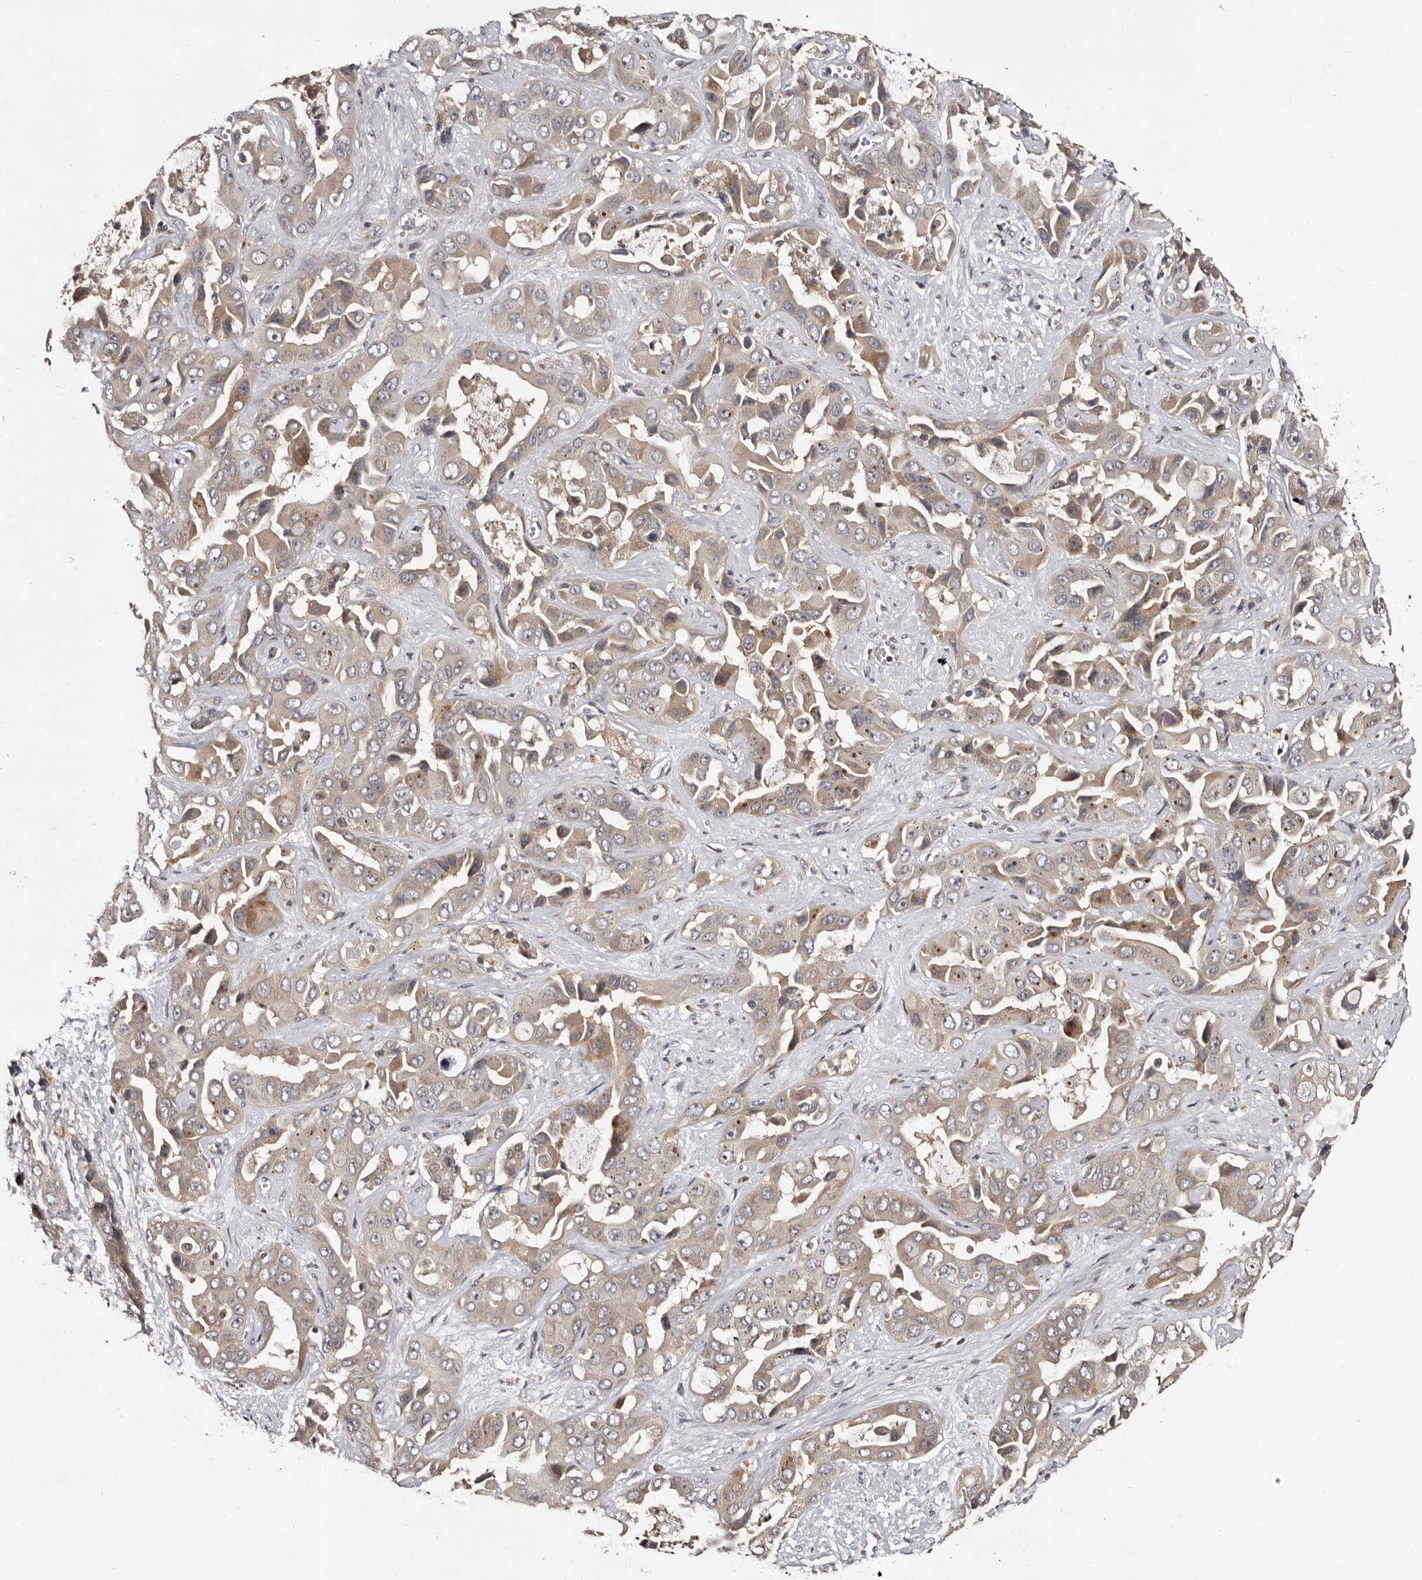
{"staining": {"intensity": "weak", "quantity": ">75%", "location": "cytoplasmic/membranous"}, "tissue": "liver cancer", "cell_type": "Tumor cells", "image_type": "cancer", "snomed": [{"axis": "morphology", "description": "Cholangiocarcinoma"}, {"axis": "topography", "description": "Liver"}], "caption": "Liver cholangiocarcinoma stained for a protein displays weak cytoplasmic/membranous positivity in tumor cells.", "gene": "FAM91A1", "patient": {"sex": "female", "age": 52}}